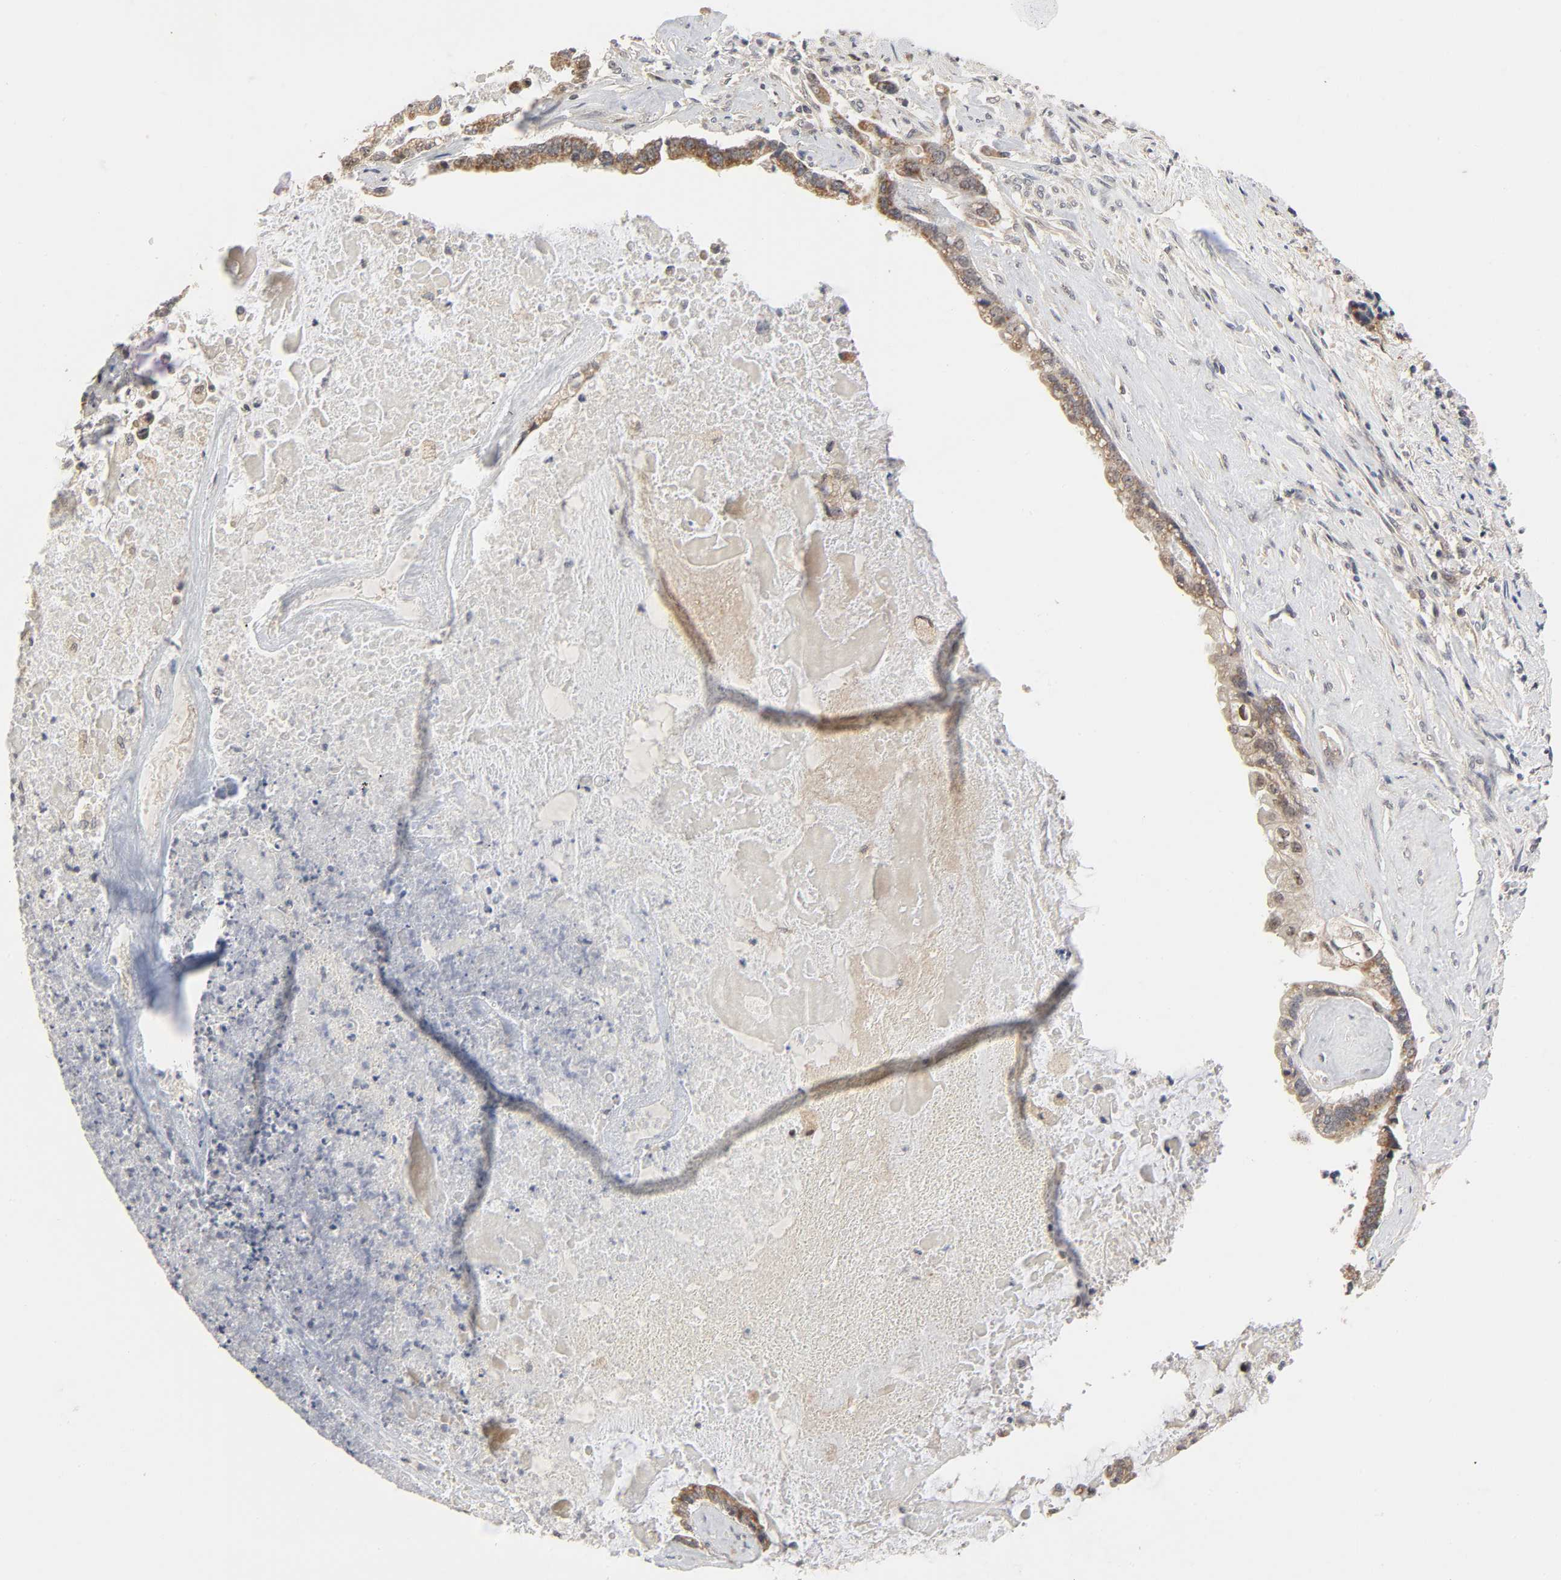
{"staining": {"intensity": "moderate", "quantity": ">75%", "location": "cytoplasmic/membranous"}, "tissue": "liver cancer", "cell_type": "Tumor cells", "image_type": "cancer", "snomed": [{"axis": "morphology", "description": "Cholangiocarcinoma"}, {"axis": "topography", "description": "Liver"}], "caption": "Tumor cells reveal medium levels of moderate cytoplasmic/membranous expression in approximately >75% of cells in cholangiocarcinoma (liver). Nuclei are stained in blue.", "gene": "ZKSCAN8", "patient": {"sex": "male", "age": 57}}